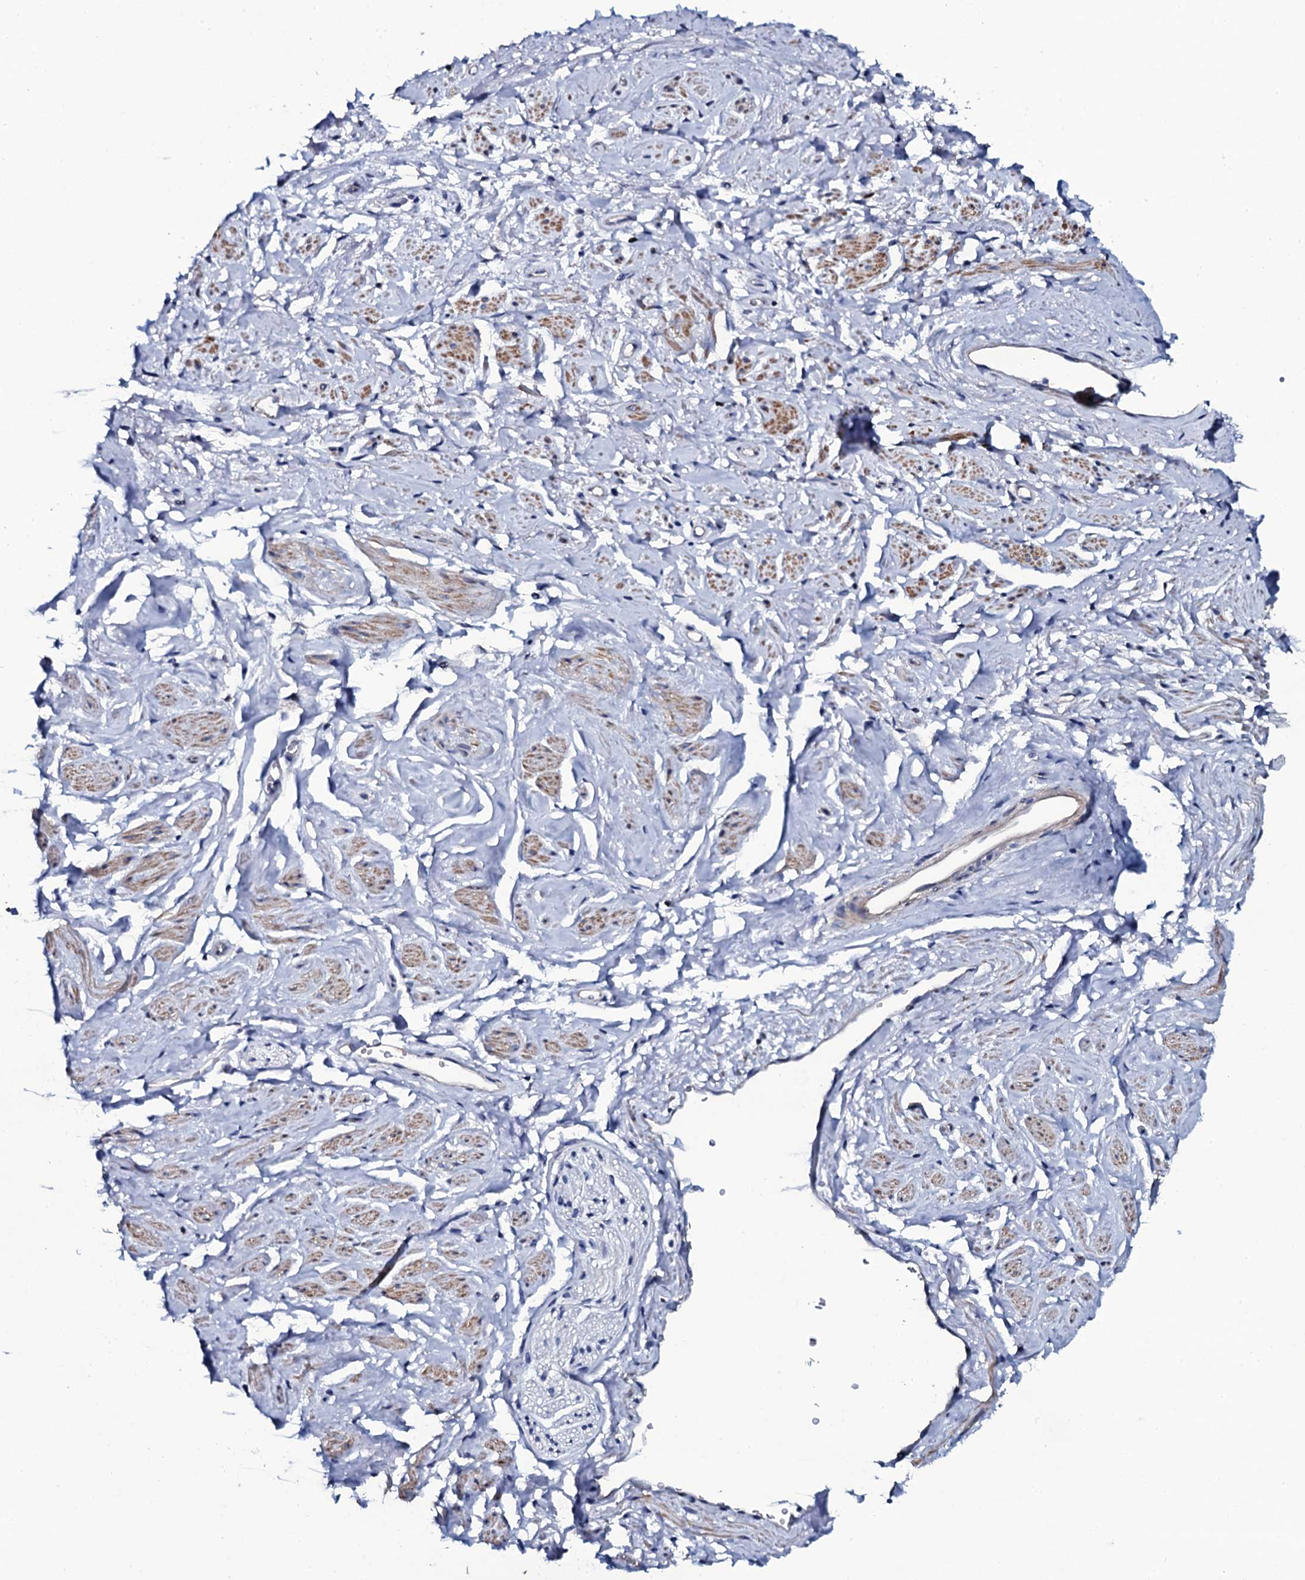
{"staining": {"intensity": "negative", "quantity": "none", "location": "none"}, "tissue": "adipose tissue", "cell_type": "Adipocytes", "image_type": "normal", "snomed": [{"axis": "morphology", "description": "Normal tissue, NOS"}, {"axis": "morphology", "description": "Adenocarcinoma, NOS"}, {"axis": "topography", "description": "Rectum"}, {"axis": "topography", "description": "Vagina"}, {"axis": "topography", "description": "Peripheral nerve tissue"}], "caption": "High power microscopy photomicrograph of an immunohistochemistry (IHC) histopathology image of unremarkable adipose tissue, revealing no significant staining in adipocytes. (Immunohistochemistry (ihc), brightfield microscopy, high magnification).", "gene": "NPM2", "patient": {"sex": "female", "age": 71}}